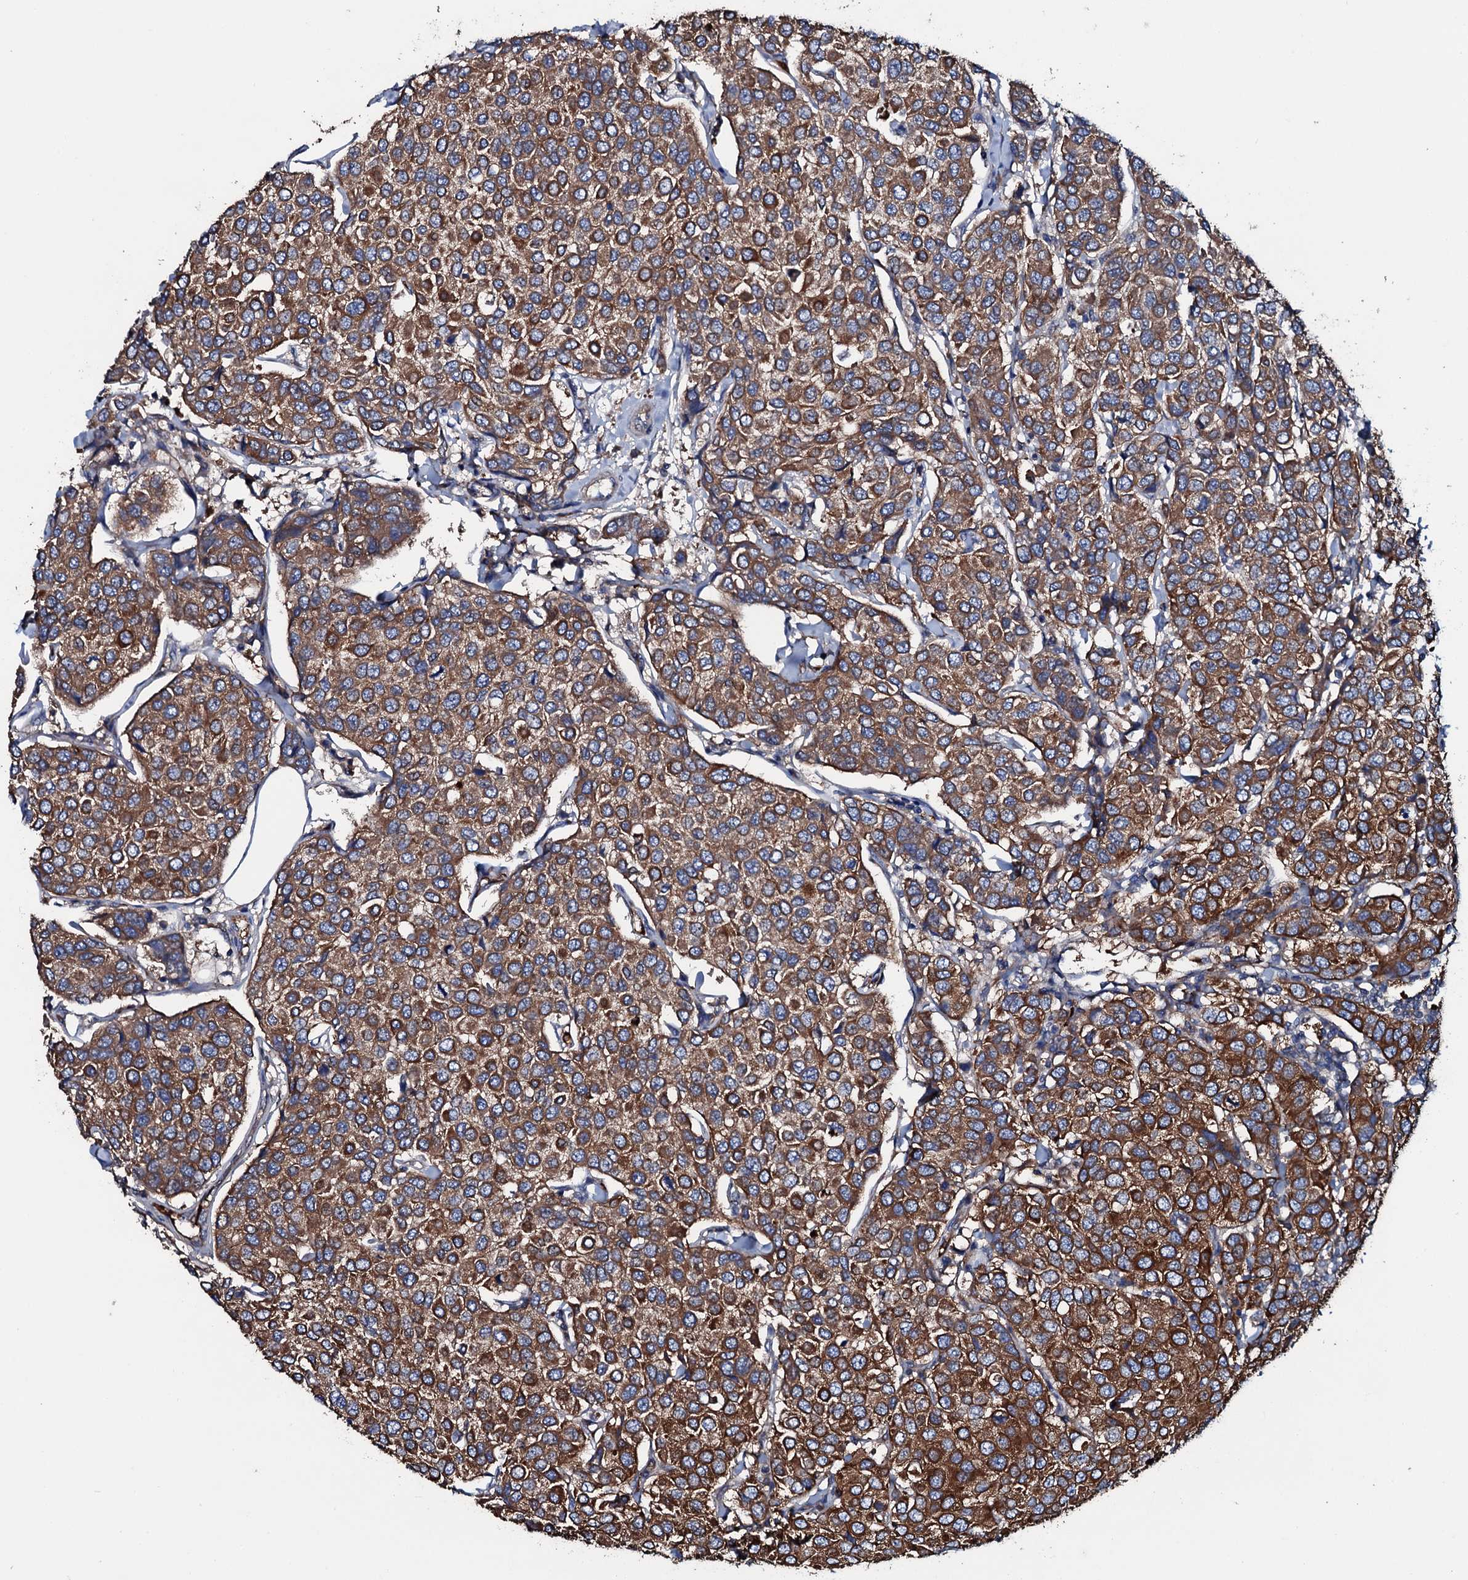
{"staining": {"intensity": "strong", "quantity": ">75%", "location": "cytoplasmic/membranous"}, "tissue": "breast cancer", "cell_type": "Tumor cells", "image_type": "cancer", "snomed": [{"axis": "morphology", "description": "Duct carcinoma"}, {"axis": "topography", "description": "Breast"}], "caption": "A brown stain highlights strong cytoplasmic/membranous staining of a protein in invasive ductal carcinoma (breast) tumor cells.", "gene": "NEK1", "patient": {"sex": "female", "age": 55}}